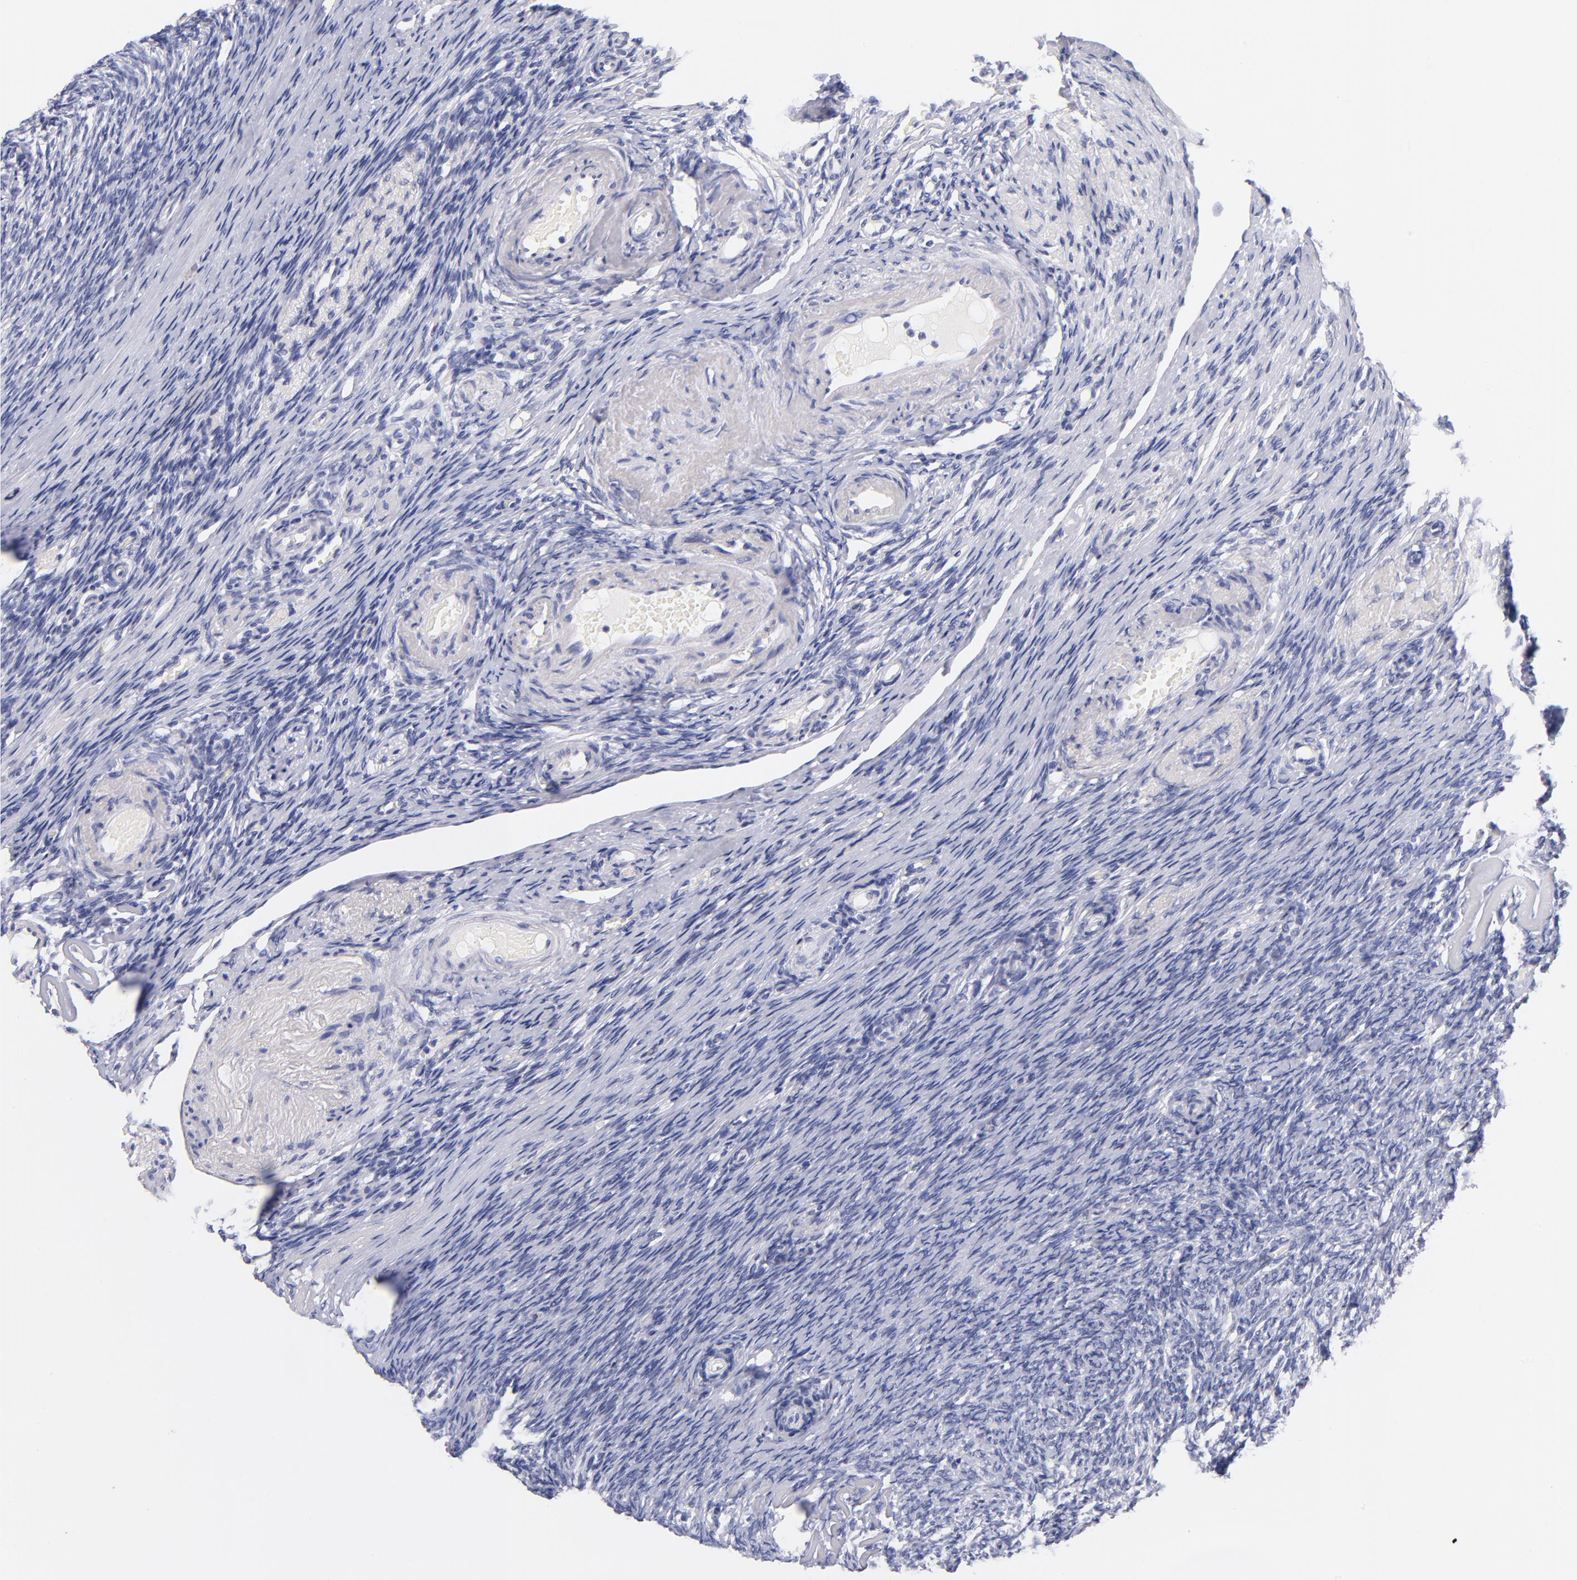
{"staining": {"intensity": "negative", "quantity": "none", "location": "none"}, "tissue": "ovary", "cell_type": "Ovarian stroma cells", "image_type": "normal", "snomed": [{"axis": "morphology", "description": "Normal tissue, NOS"}, {"axis": "topography", "description": "Ovary"}], "caption": "There is no significant positivity in ovarian stroma cells of ovary. The staining is performed using DAB brown chromogen with nuclei counter-stained in using hematoxylin.", "gene": "SNRPB", "patient": {"sex": "female", "age": 60}}